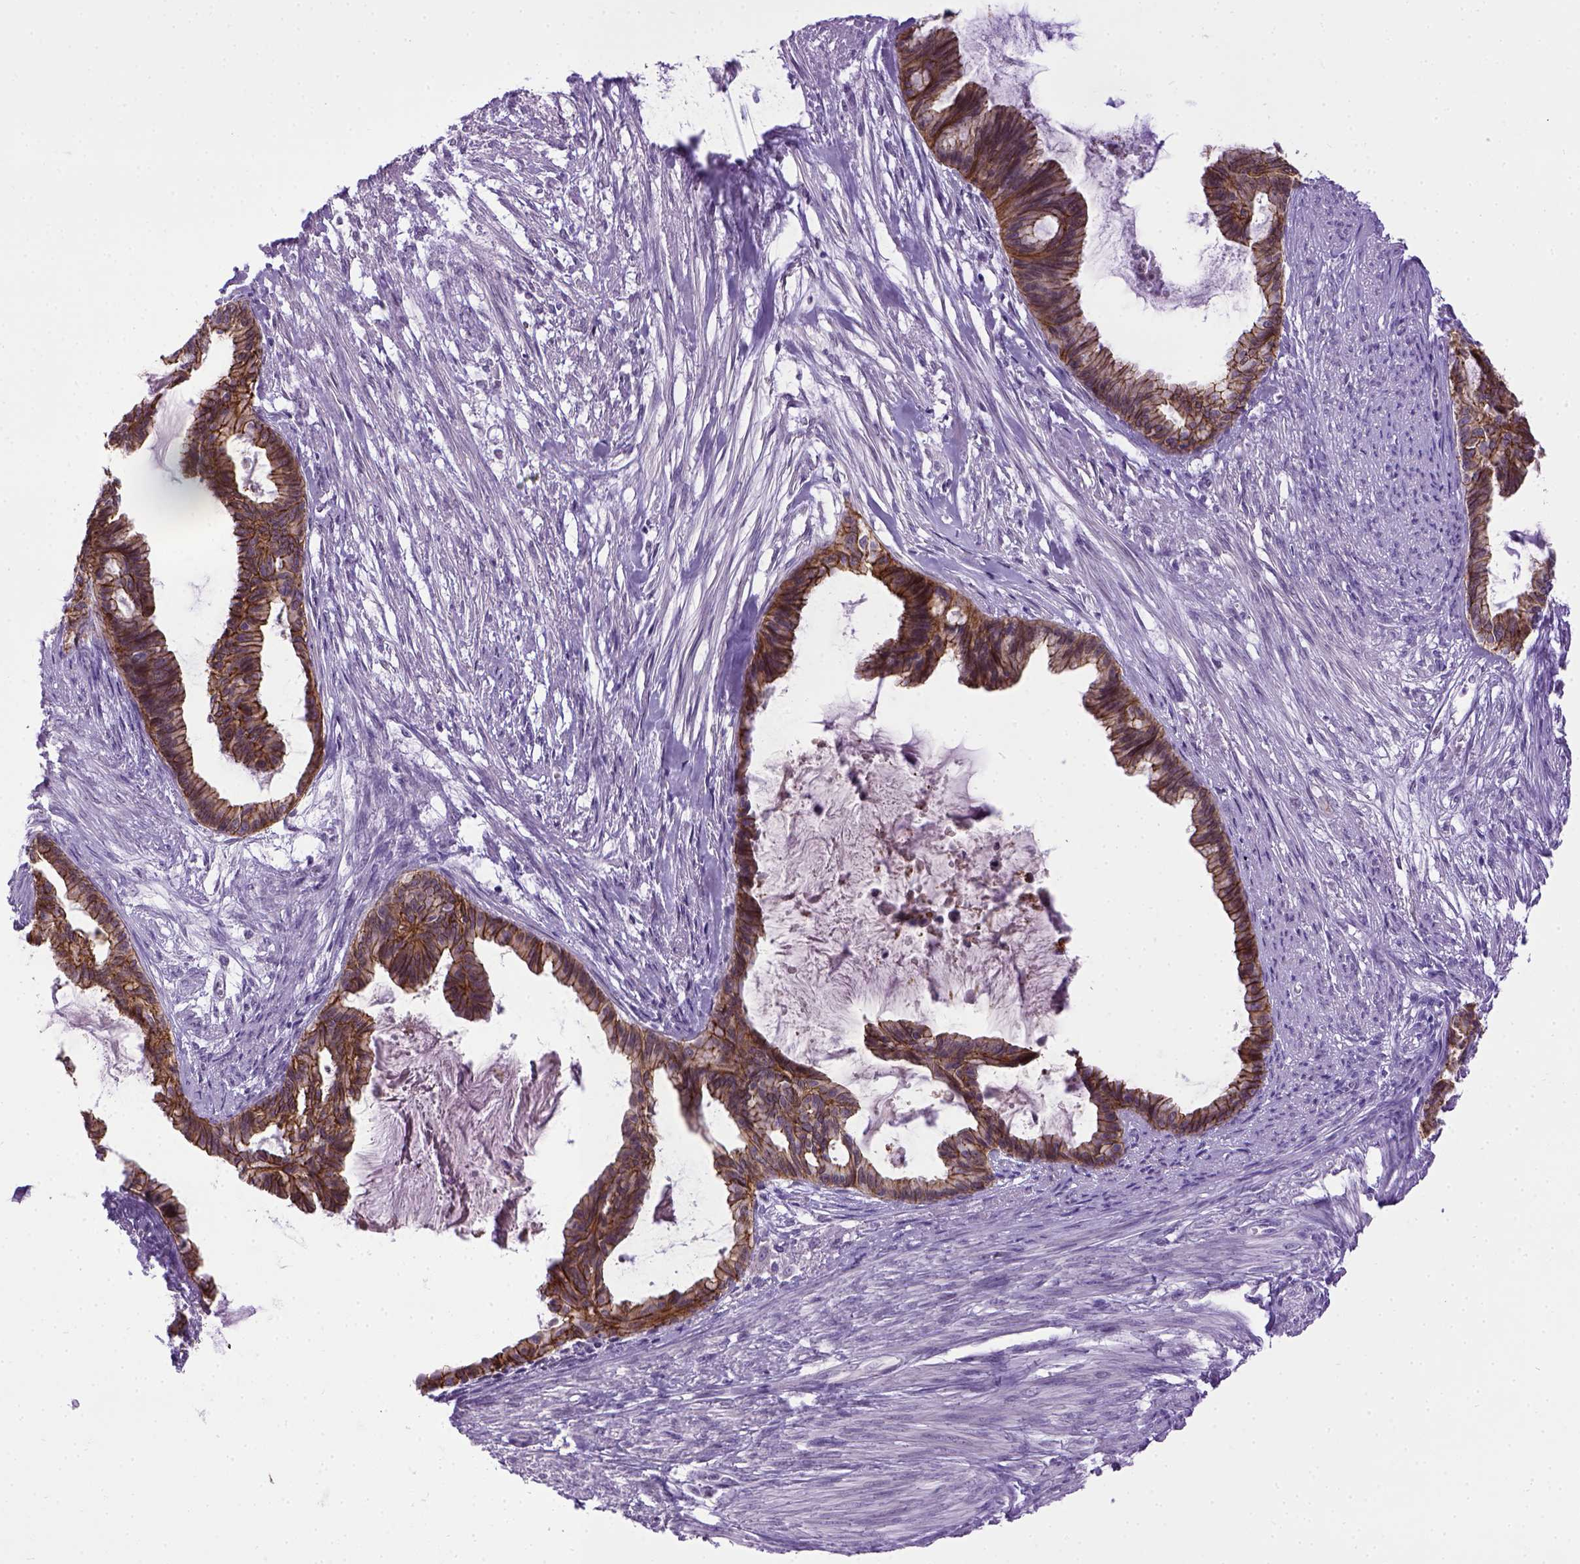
{"staining": {"intensity": "strong", "quantity": ">75%", "location": "cytoplasmic/membranous"}, "tissue": "endometrial cancer", "cell_type": "Tumor cells", "image_type": "cancer", "snomed": [{"axis": "morphology", "description": "Adenocarcinoma, NOS"}, {"axis": "topography", "description": "Endometrium"}], "caption": "Immunohistochemical staining of endometrial cancer reveals high levels of strong cytoplasmic/membranous protein staining in approximately >75% of tumor cells. Nuclei are stained in blue.", "gene": "CDH1", "patient": {"sex": "female", "age": 86}}